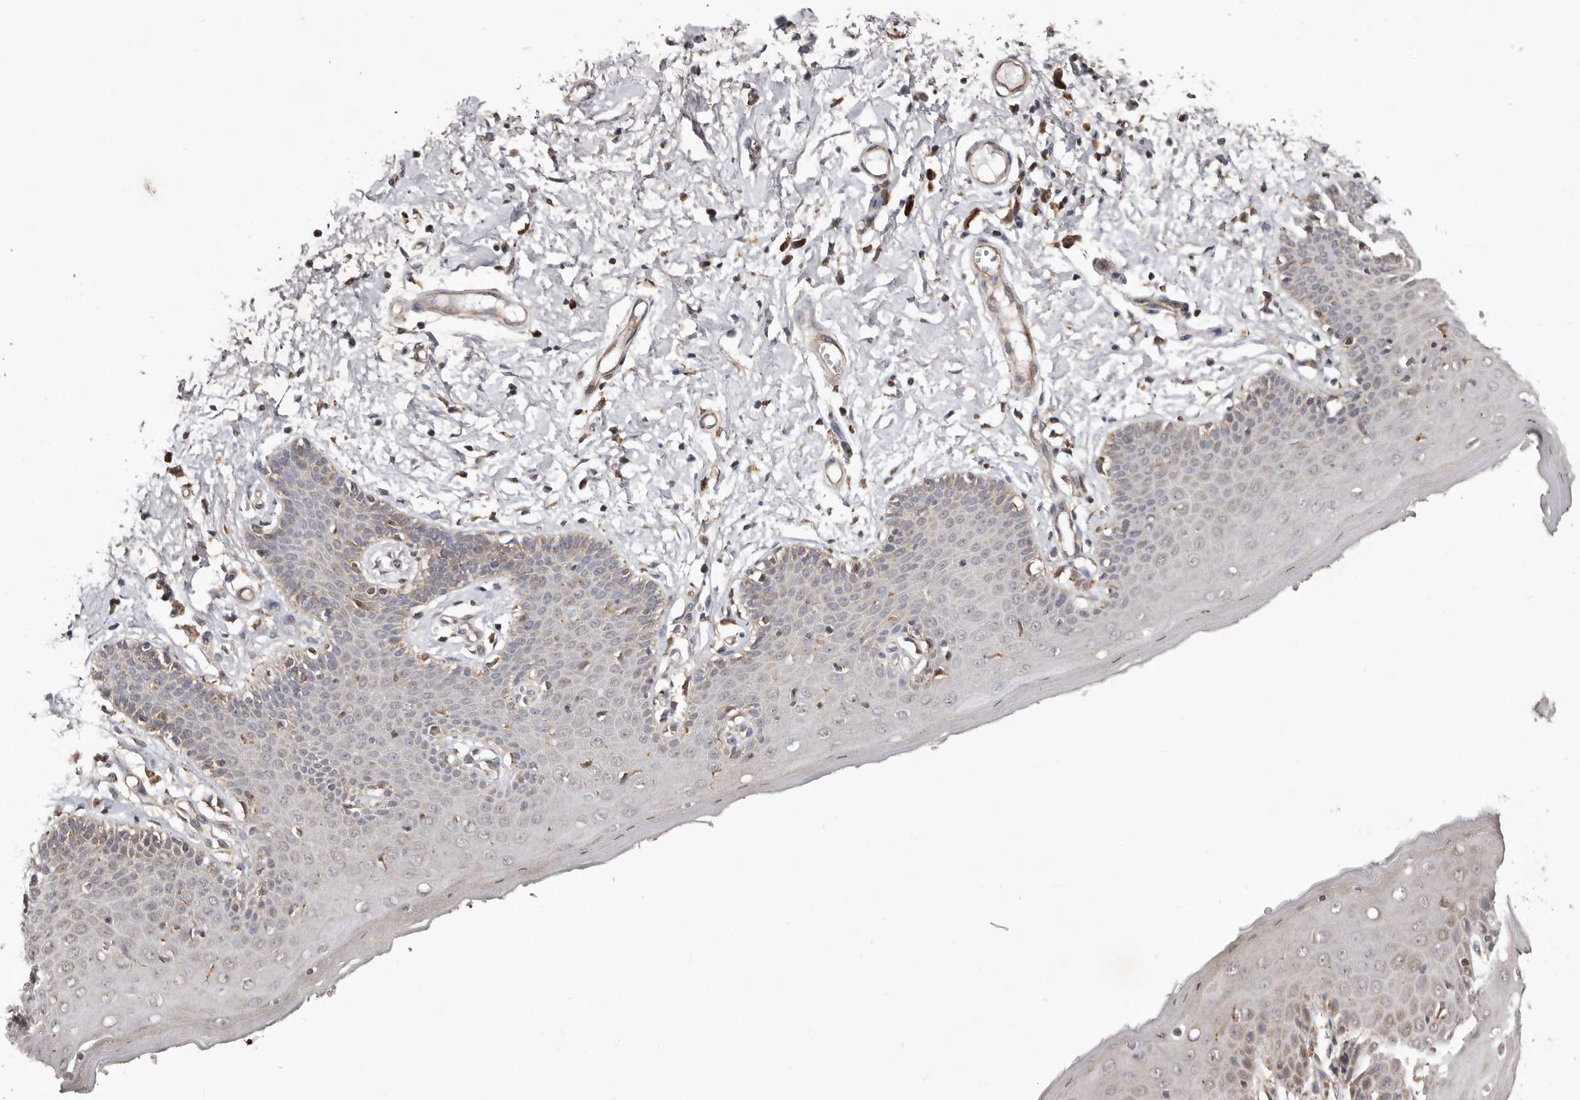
{"staining": {"intensity": "weak", "quantity": "<25%", "location": "cytoplasmic/membranous"}, "tissue": "skin", "cell_type": "Epidermal cells", "image_type": "normal", "snomed": [{"axis": "morphology", "description": "Normal tissue, NOS"}, {"axis": "topography", "description": "Vulva"}], "caption": "Photomicrograph shows no significant protein staining in epidermal cells of benign skin. (Immunohistochemistry (ihc), brightfield microscopy, high magnification).", "gene": "RRM2B", "patient": {"sex": "female", "age": 66}}